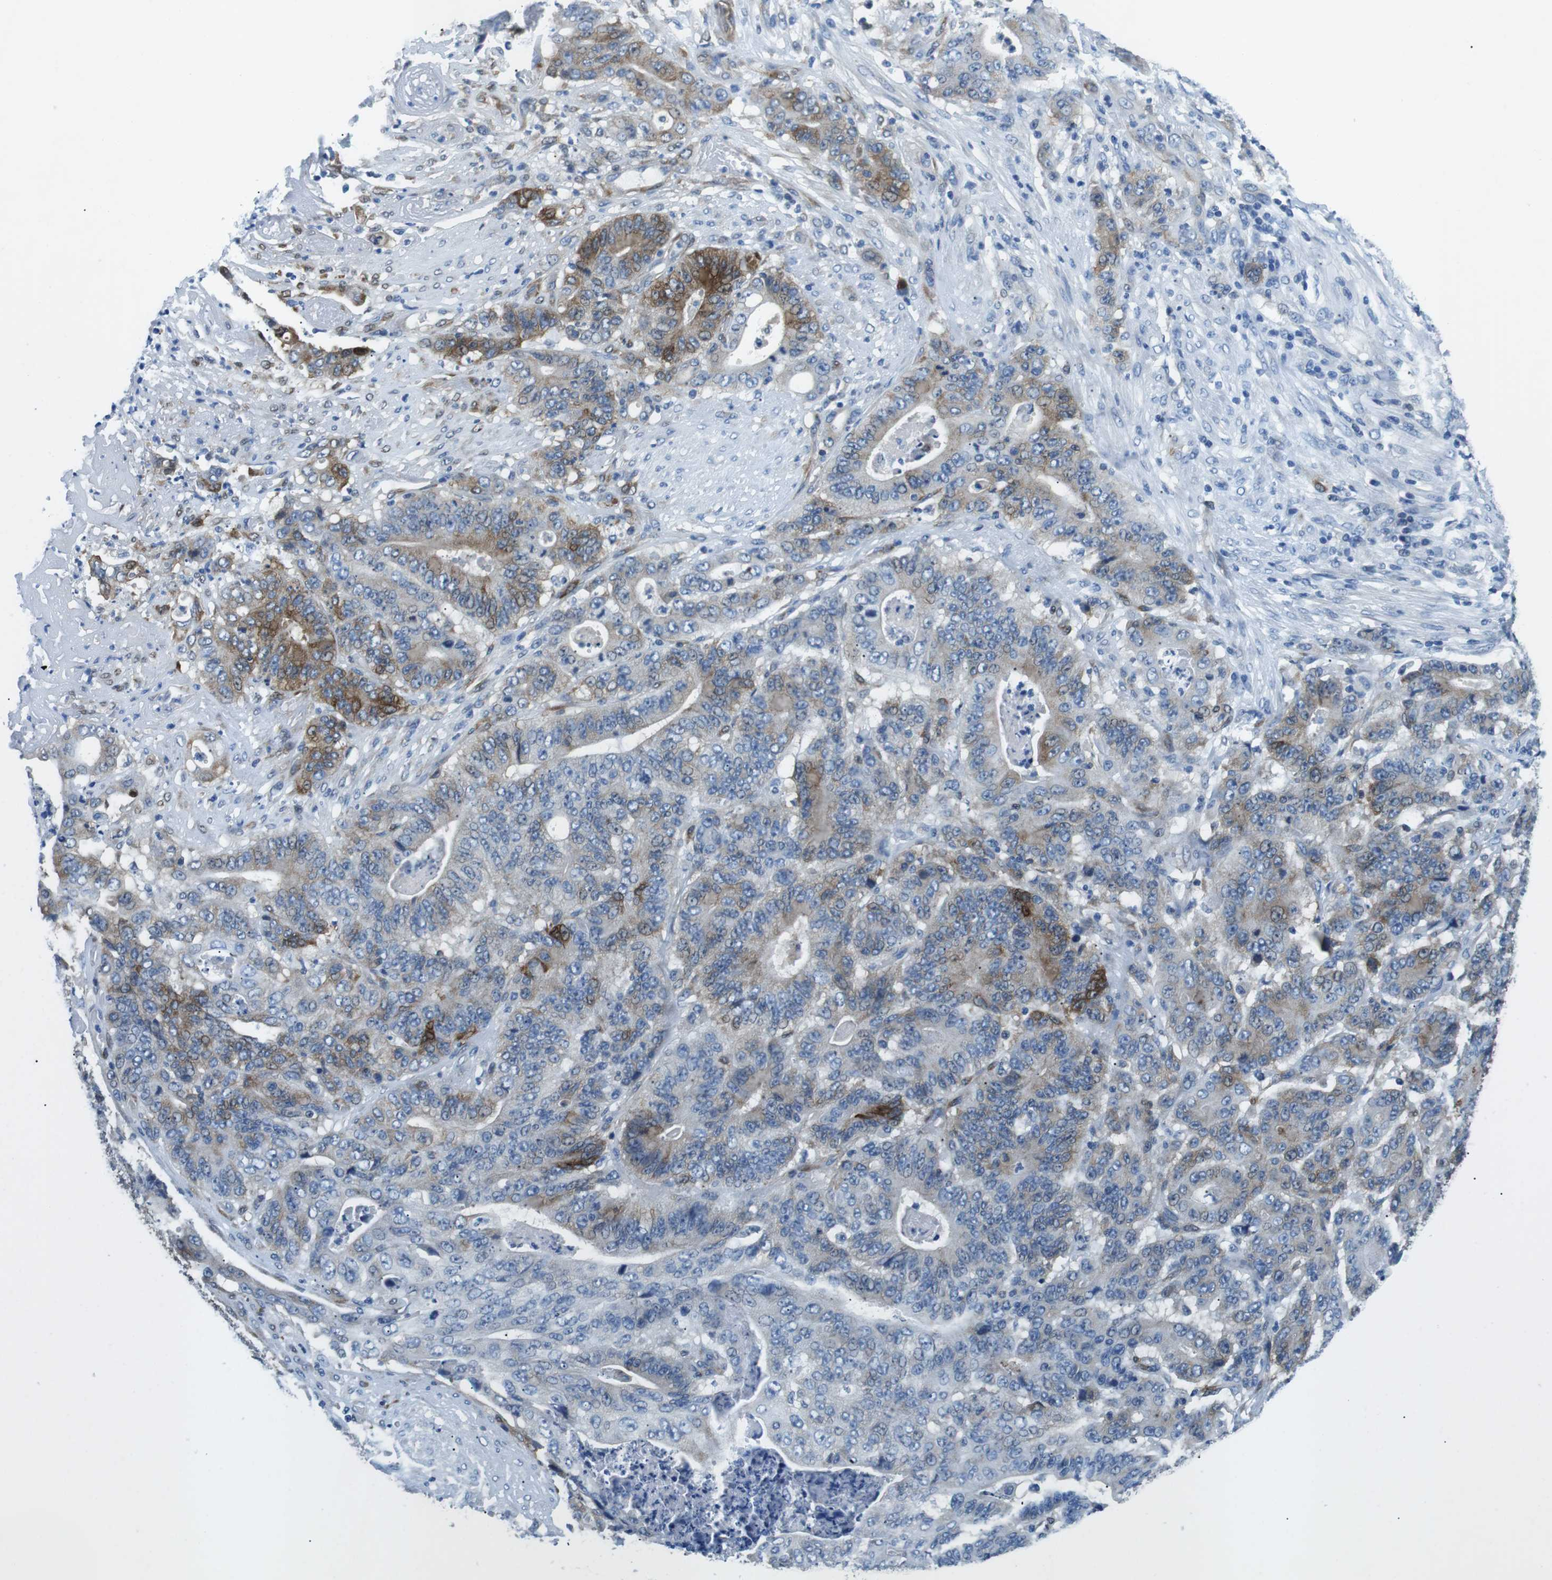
{"staining": {"intensity": "strong", "quantity": "25%-75%", "location": "cytoplasmic/membranous"}, "tissue": "stomach cancer", "cell_type": "Tumor cells", "image_type": "cancer", "snomed": [{"axis": "morphology", "description": "Adenocarcinoma, NOS"}, {"axis": "topography", "description": "Stomach"}], "caption": "Immunohistochemistry (DAB) staining of adenocarcinoma (stomach) exhibits strong cytoplasmic/membranous protein expression in approximately 25%-75% of tumor cells. The protein is shown in brown color, while the nuclei are stained blue.", "gene": "PHLDA1", "patient": {"sex": "female", "age": 73}}